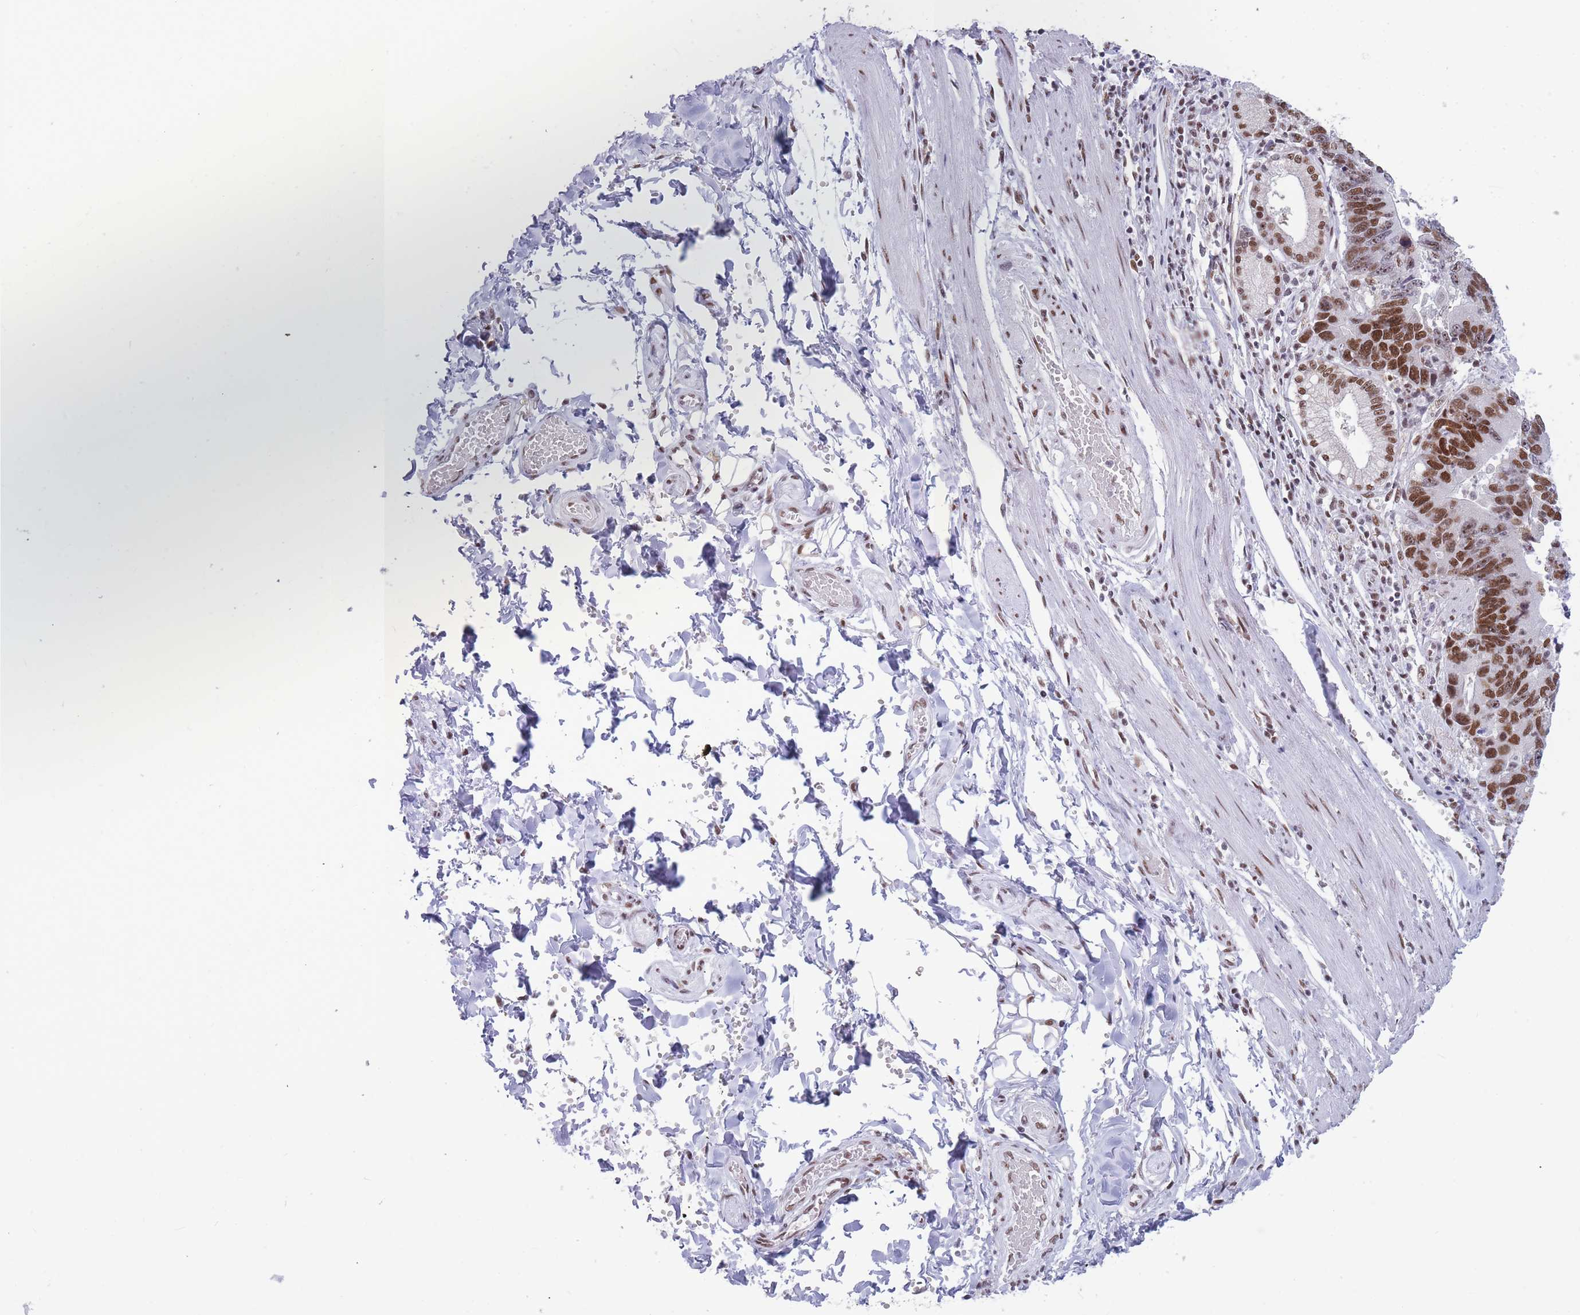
{"staining": {"intensity": "strong", "quantity": ">75%", "location": "nuclear"}, "tissue": "stomach cancer", "cell_type": "Tumor cells", "image_type": "cancer", "snomed": [{"axis": "morphology", "description": "Adenocarcinoma, NOS"}, {"axis": "topography", "description": "Stomach"}], "caption": "Tumor cells demonstrate high levels of strong nuclear staining in about >75% of cells in human adenocarcinoma (stomach).", "gene": "HNRNPUL1", "patient": {"sex": "male", "age": 59}}